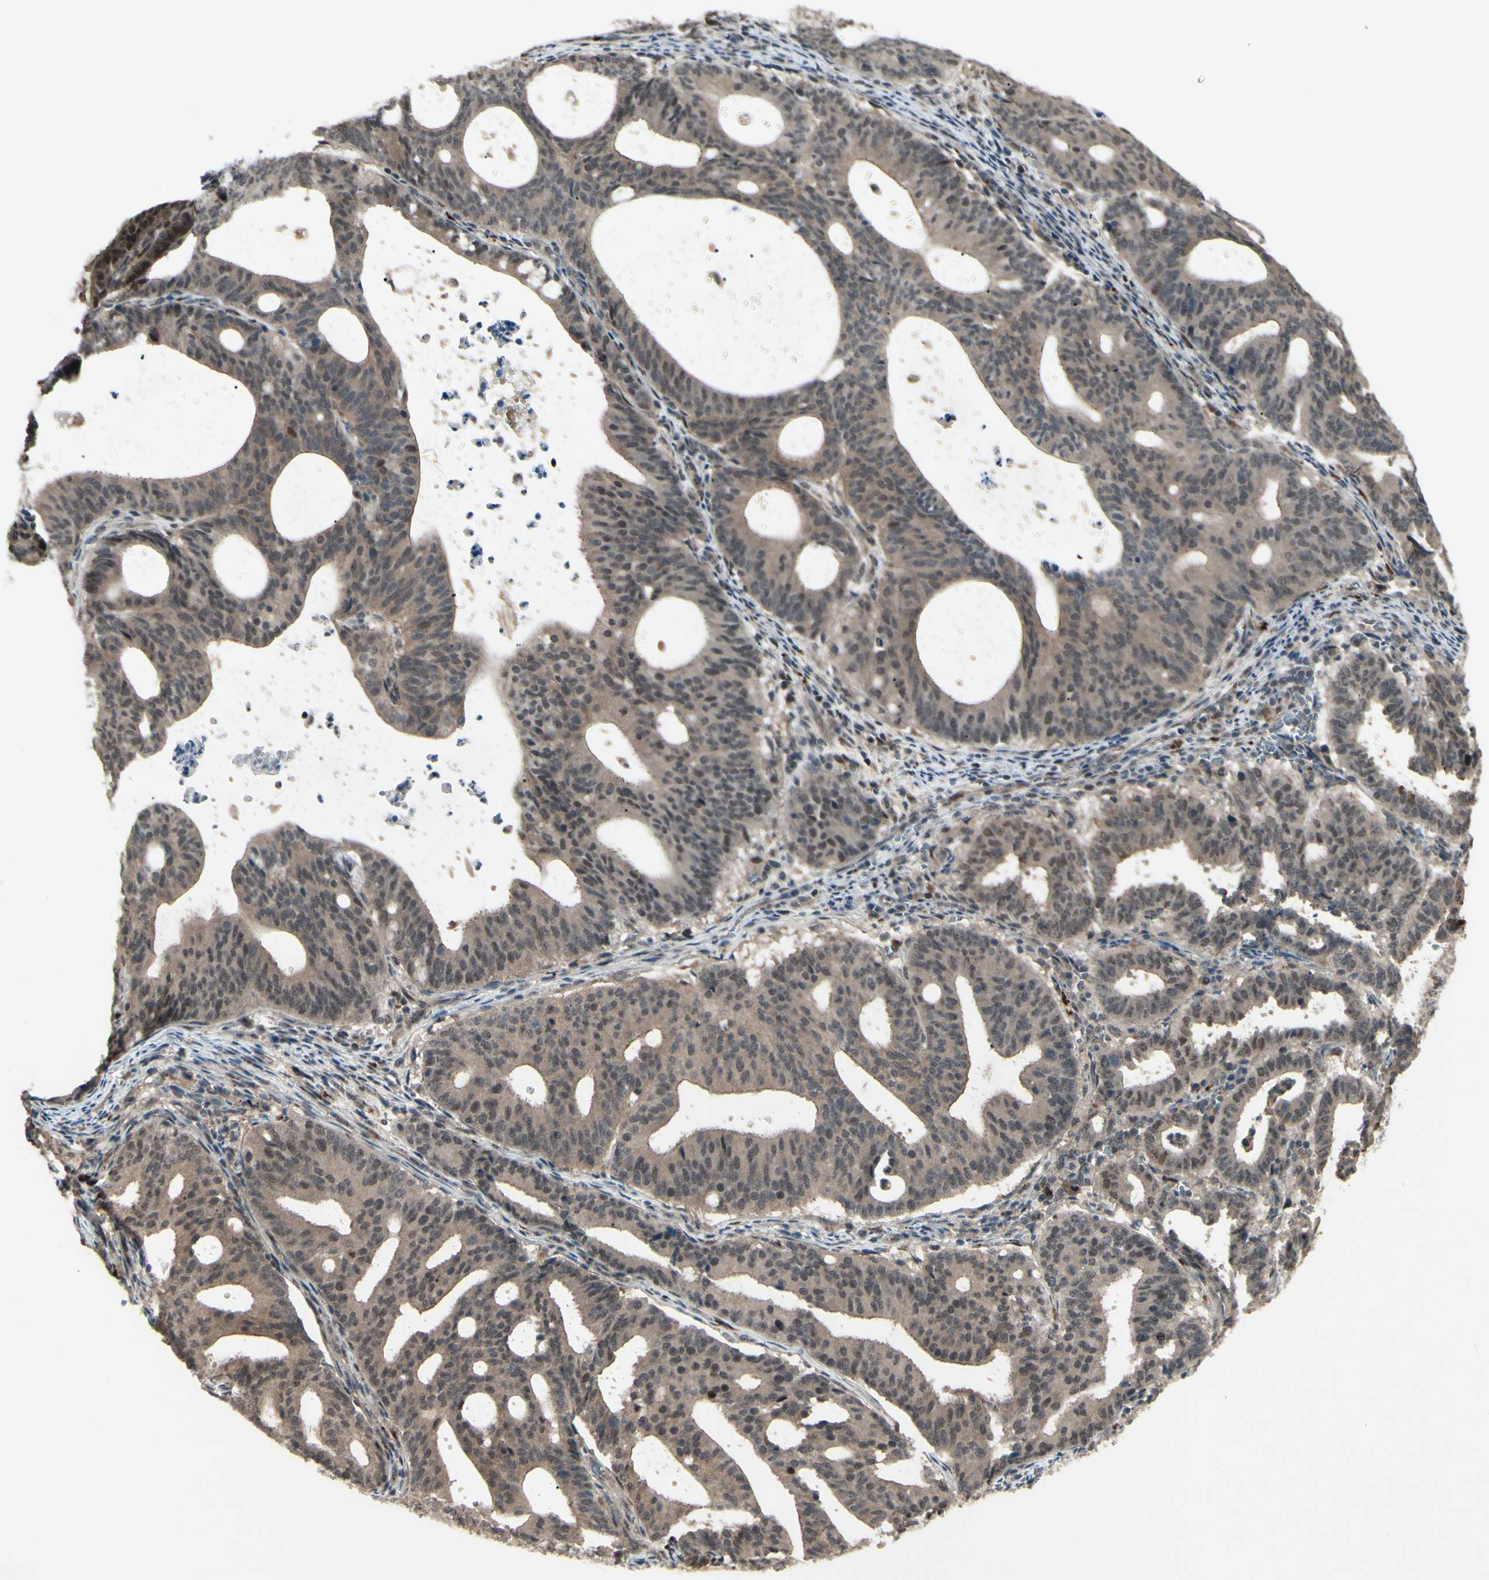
{"staining": {"intensity": "moderate", "quantity": ">75%", "location": "cytoplasmic/membranous,nuclear"}, "tissue": "endometrial cancer", "cell_type": "Tumor cells", "image_type": "cancer", "snomed": [{"axis": "morphology", "description": "Adenocarcinoma, NOS"}, {"axis": "topography", "description": "Uterus"}], "caption": "Endometrial adenocarcinoma stained for a protein demonstrates moderate cytoplasmic/membranous and nuclear positivity in tumor cells.", "gene": "MLF2", "patient": {"sex": "female", "age": 83}}